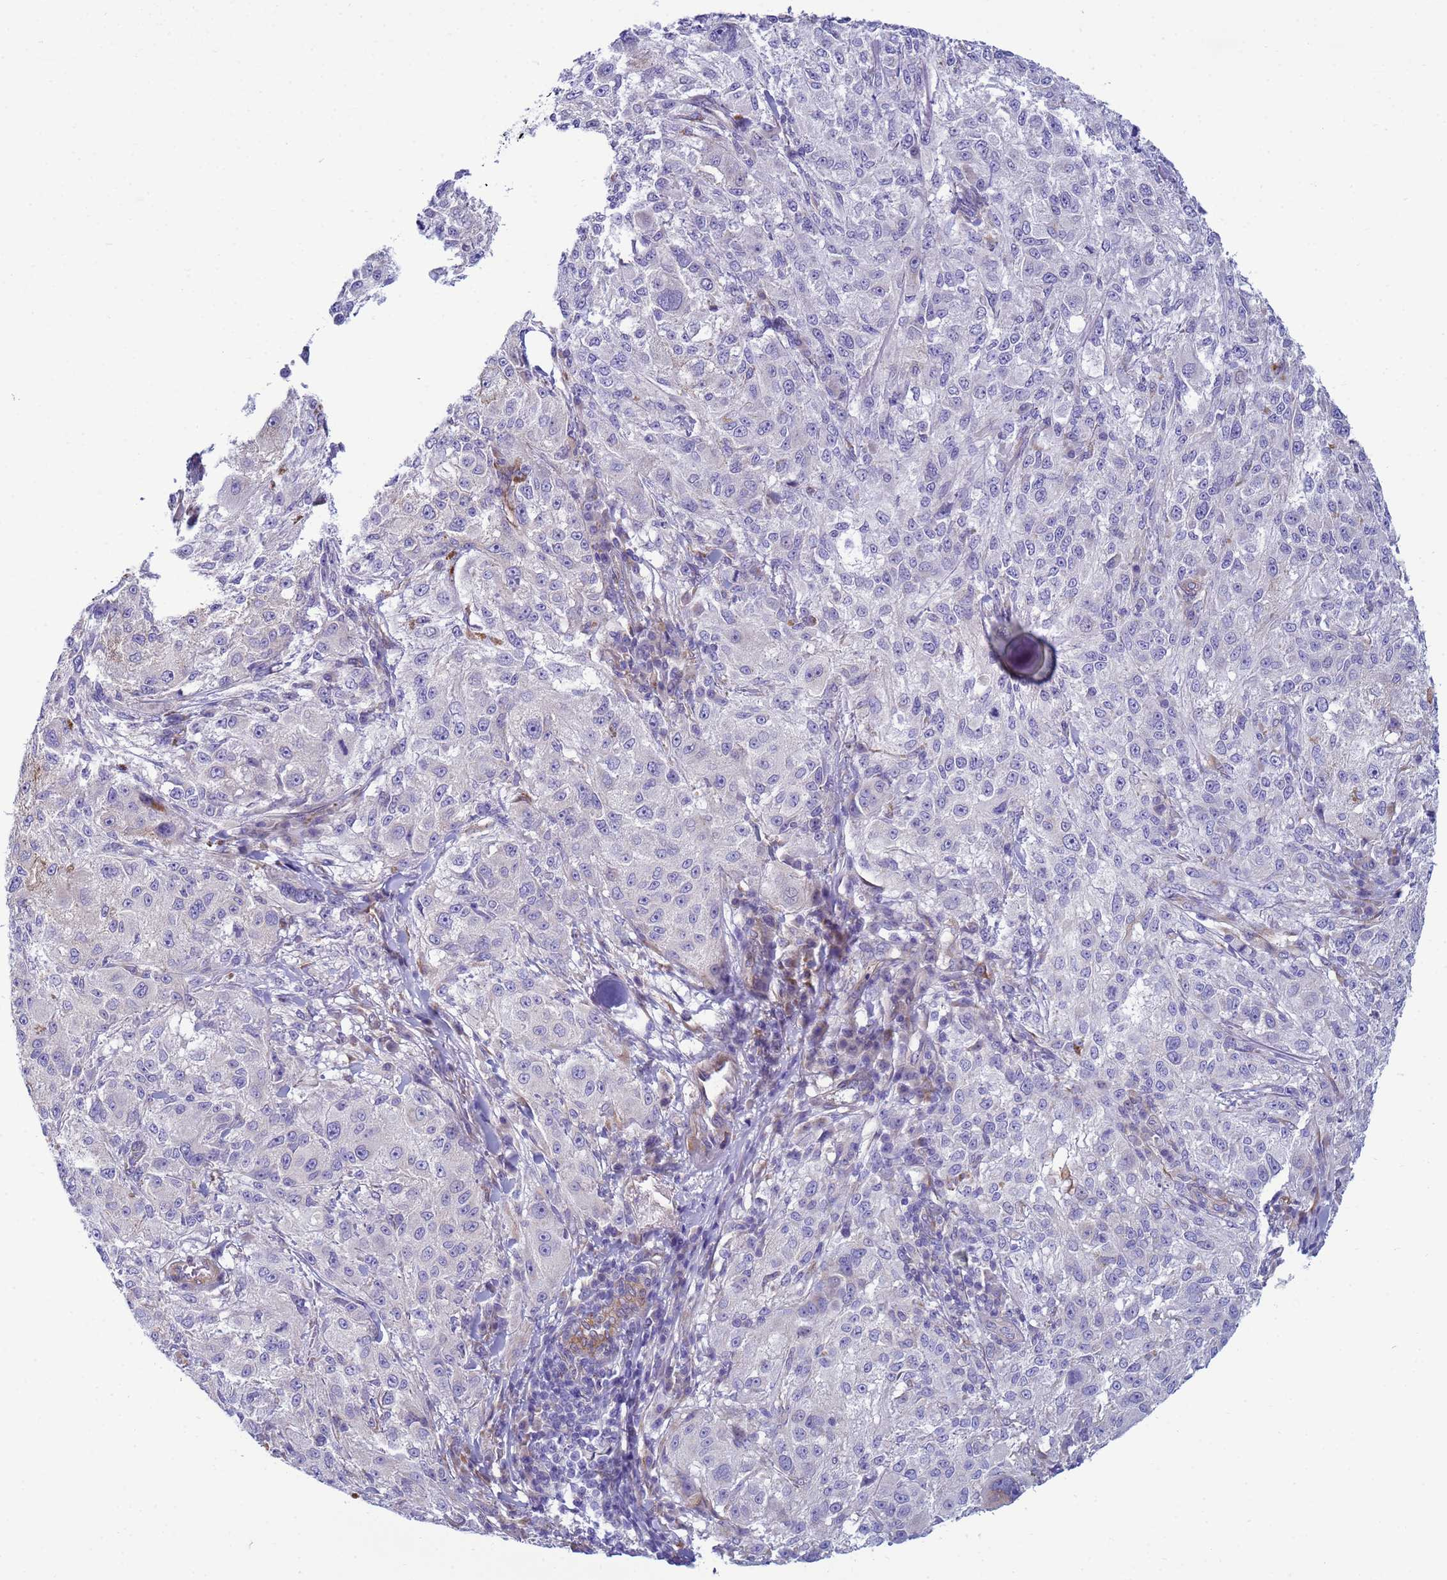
{"staining": {"intensity": "negative", "quantity": "none", "location": "none"}, "tissue": "melanoma", "cell_type": "Tumor cells", "image_type": "cancer", "snomed": [{"axis": "morphology", "description": "Necrosis, NOS"}, {"axis": "morphology", "description": "Malignant melanoma, NOS"}, {"axis": "topography", "description": "Skin"}], "caption": "The photomicrograph demonstrates no significant expression in tumor cells of melanoma.", "gene": "TRPC6", "patient": {"sex": "female", "age": 87}}